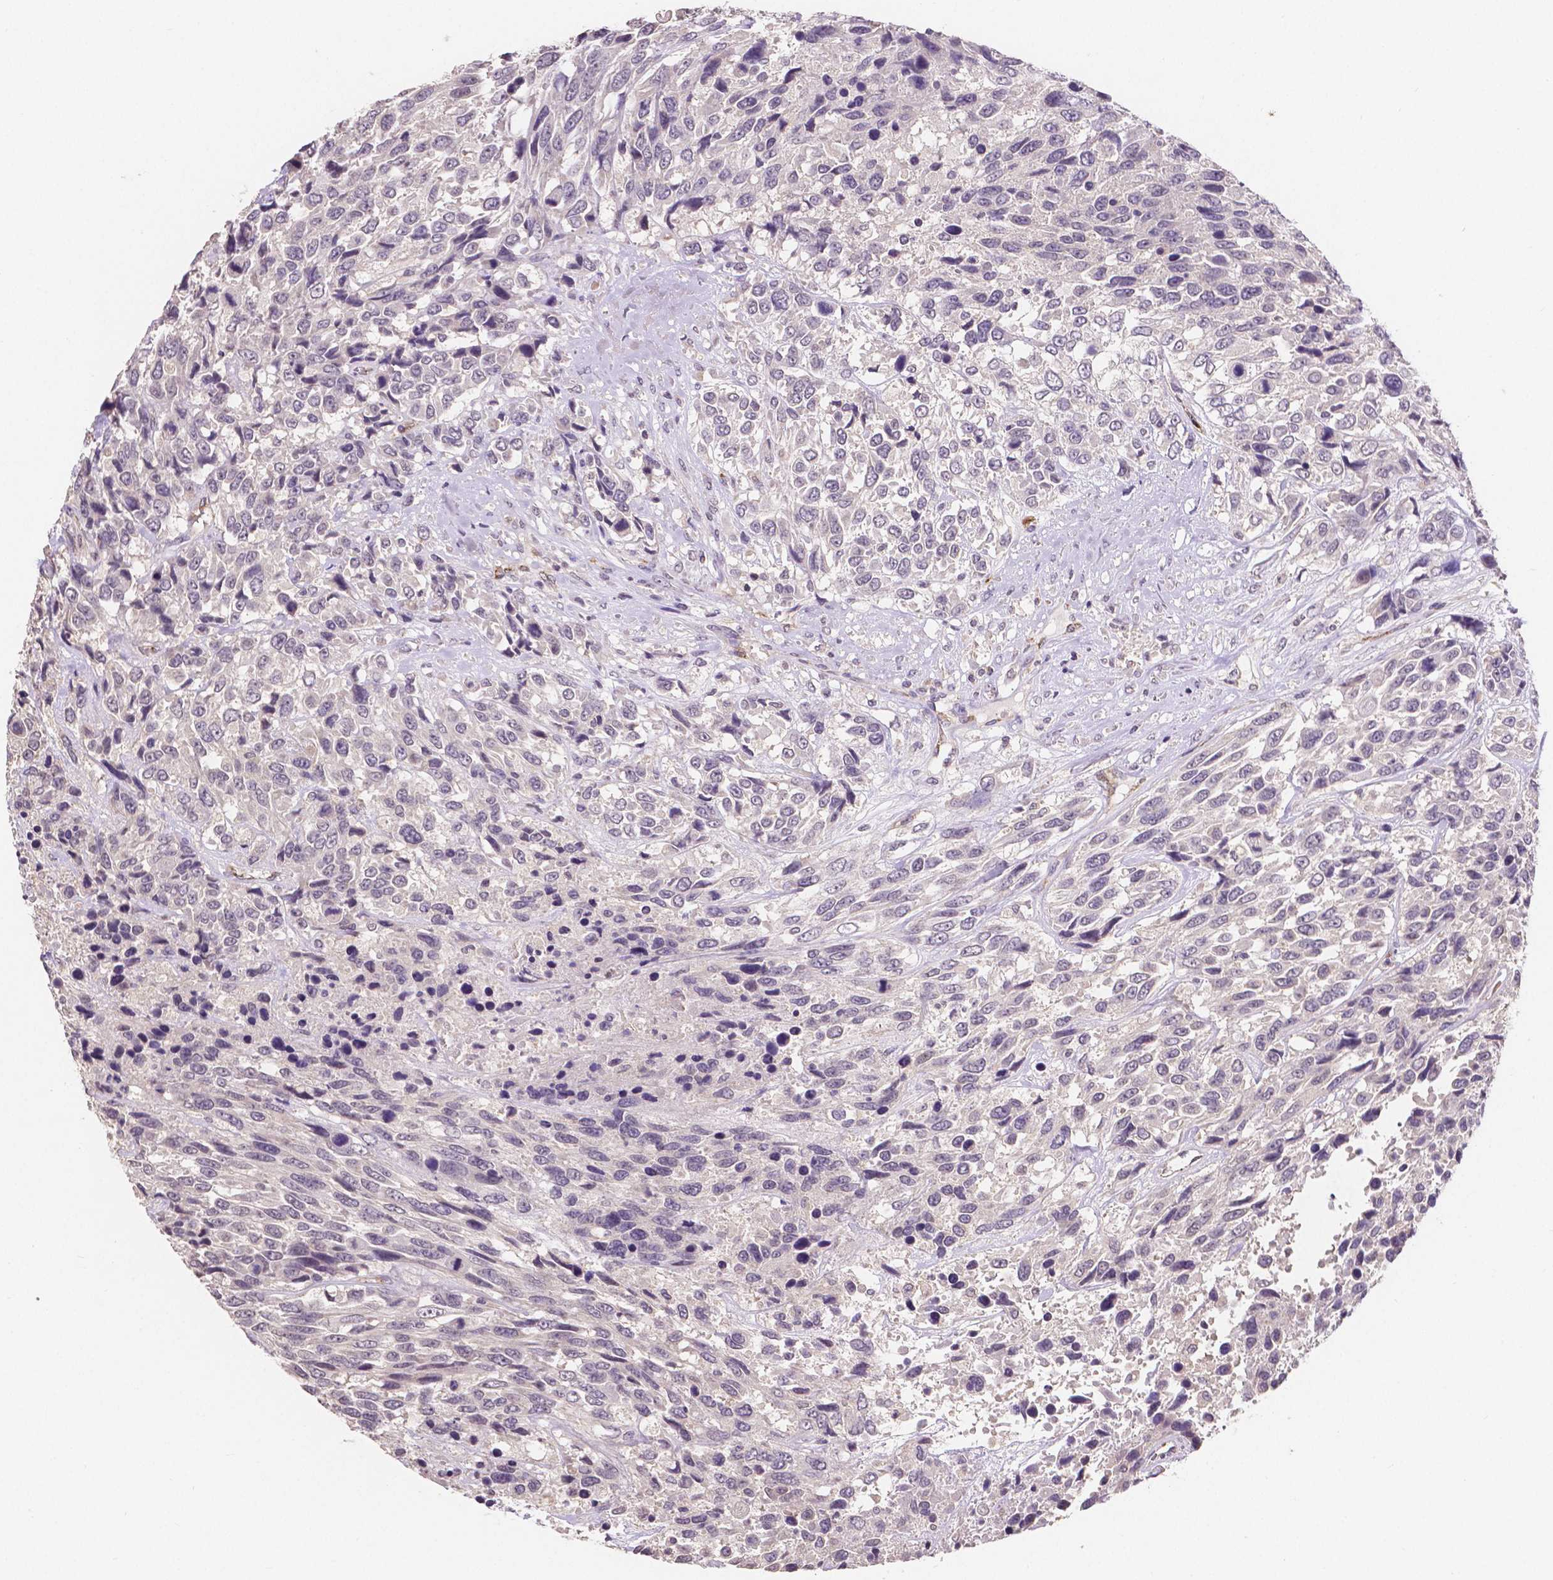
{"staining": {"intensity": "negative", "quantity": "none", "location": "none"}, "tissue": "urothelial cancer", "cell_type": "Tumor cells", "image_type": "cancer", "snomed": [{"axis": "morphology", "description": "Urothelial carcinoma, High grade"}, {"axis": "topography", "description": "Urinary bladder"}], "caption": "The immunohistochemistry (IHC) image has no significant positivity in tumor cells of high-grade urothelial carcinoma tissue. Nuclei are stained in blue.", "gene": "ELAVL2", "patient": {"sex": "female", "age": 70}}